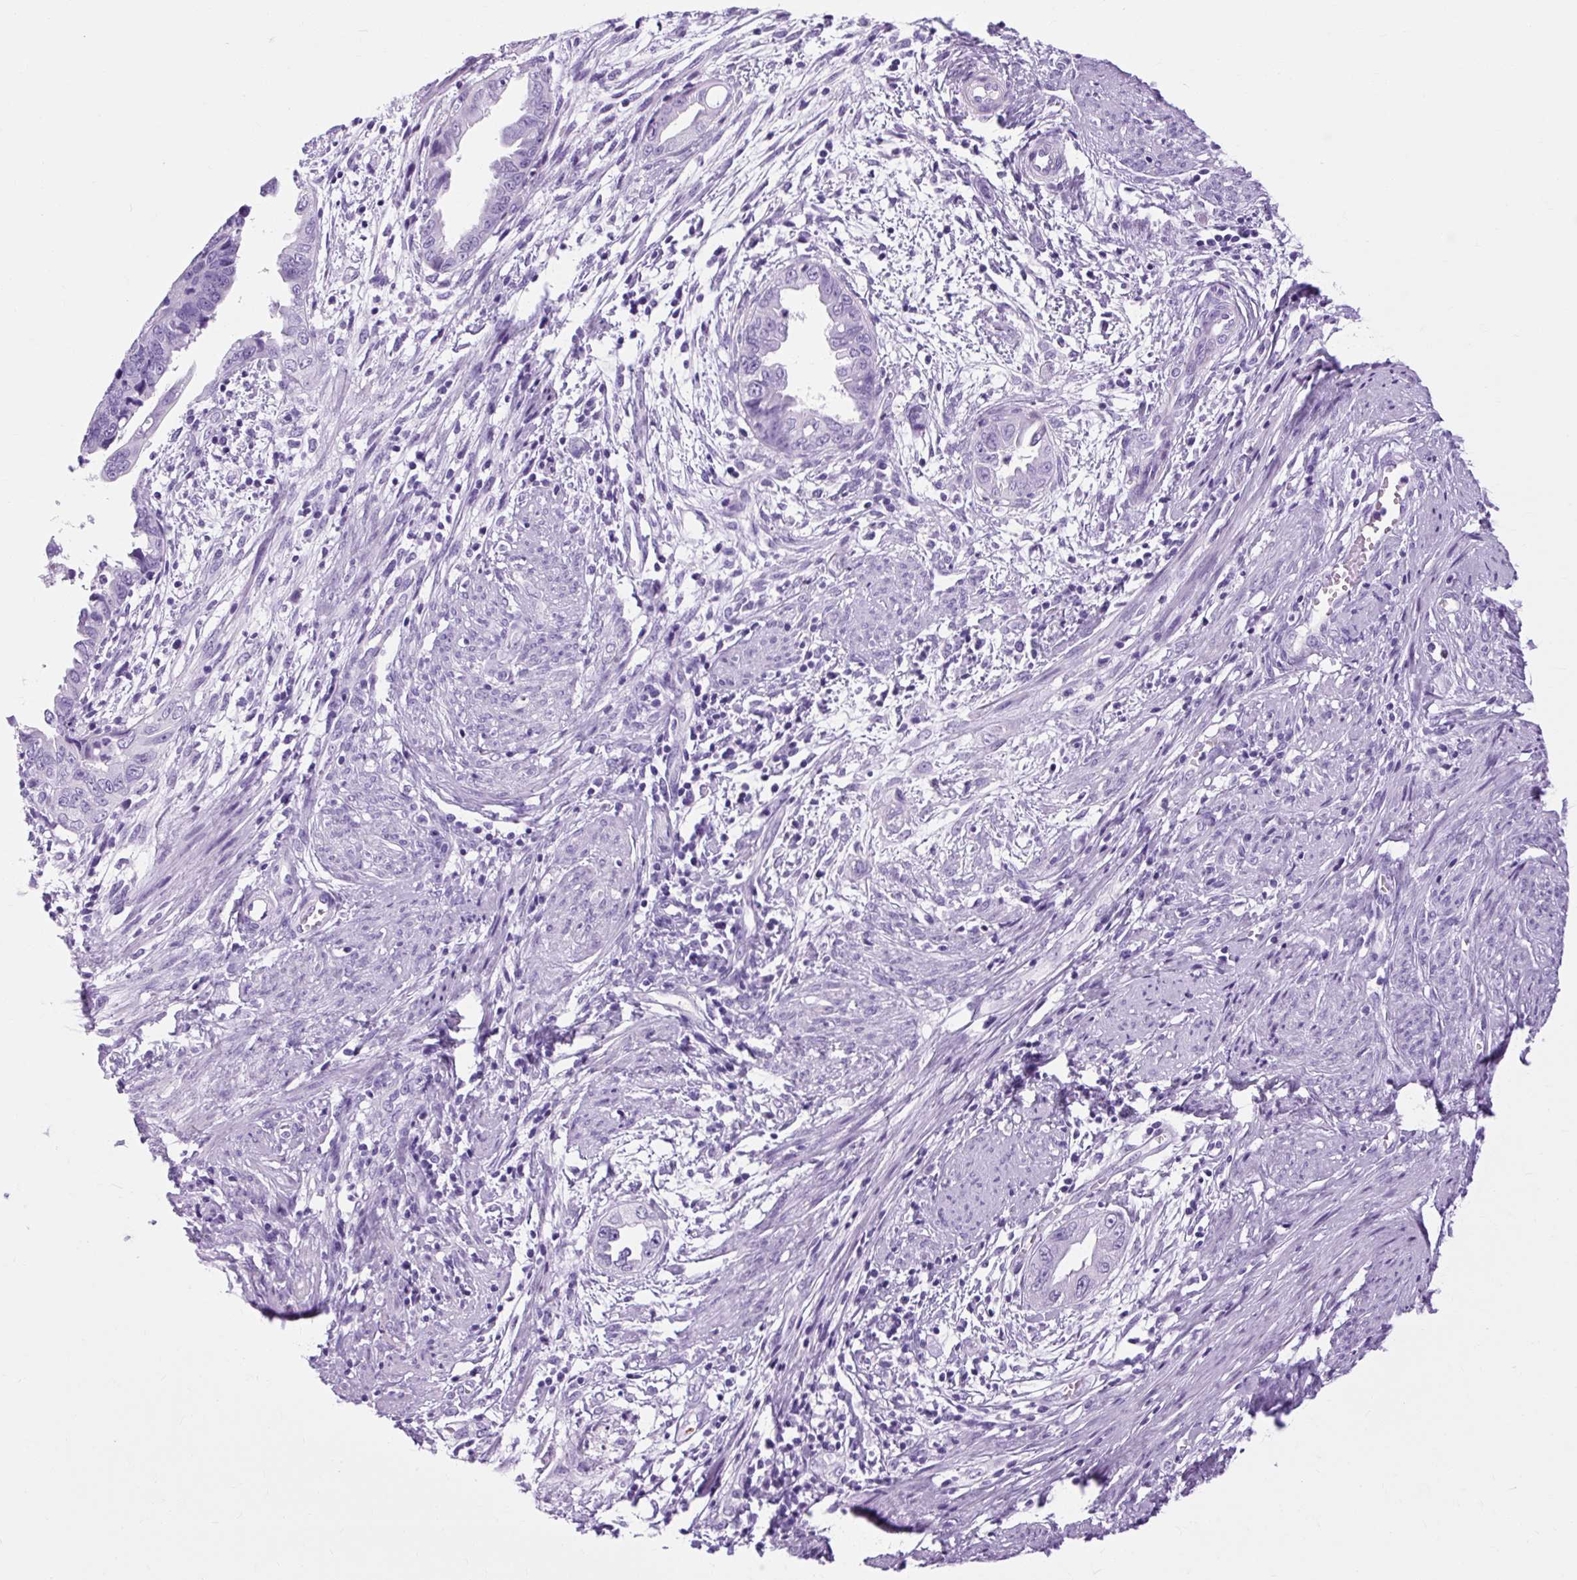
{"staining": {"intensity": "negative", "quantity": "none", "location": "none"}, "tissue": "endometrial cancer", "cell_type": "Tumor cells", "image_type": "cancer", "snomed": [{"axis": "morphology", "description": "Adenocarcinoma, NOS"}, {"axis": "topography", "description": "Endometrium"}], "caption": "Endometrial cancer (adenocarcinoma) was stained to show a protein in brown. There is no significant staining in tumor cells.", "gene": "OOEP", "patient": {"sex": "female", "age": 57}}